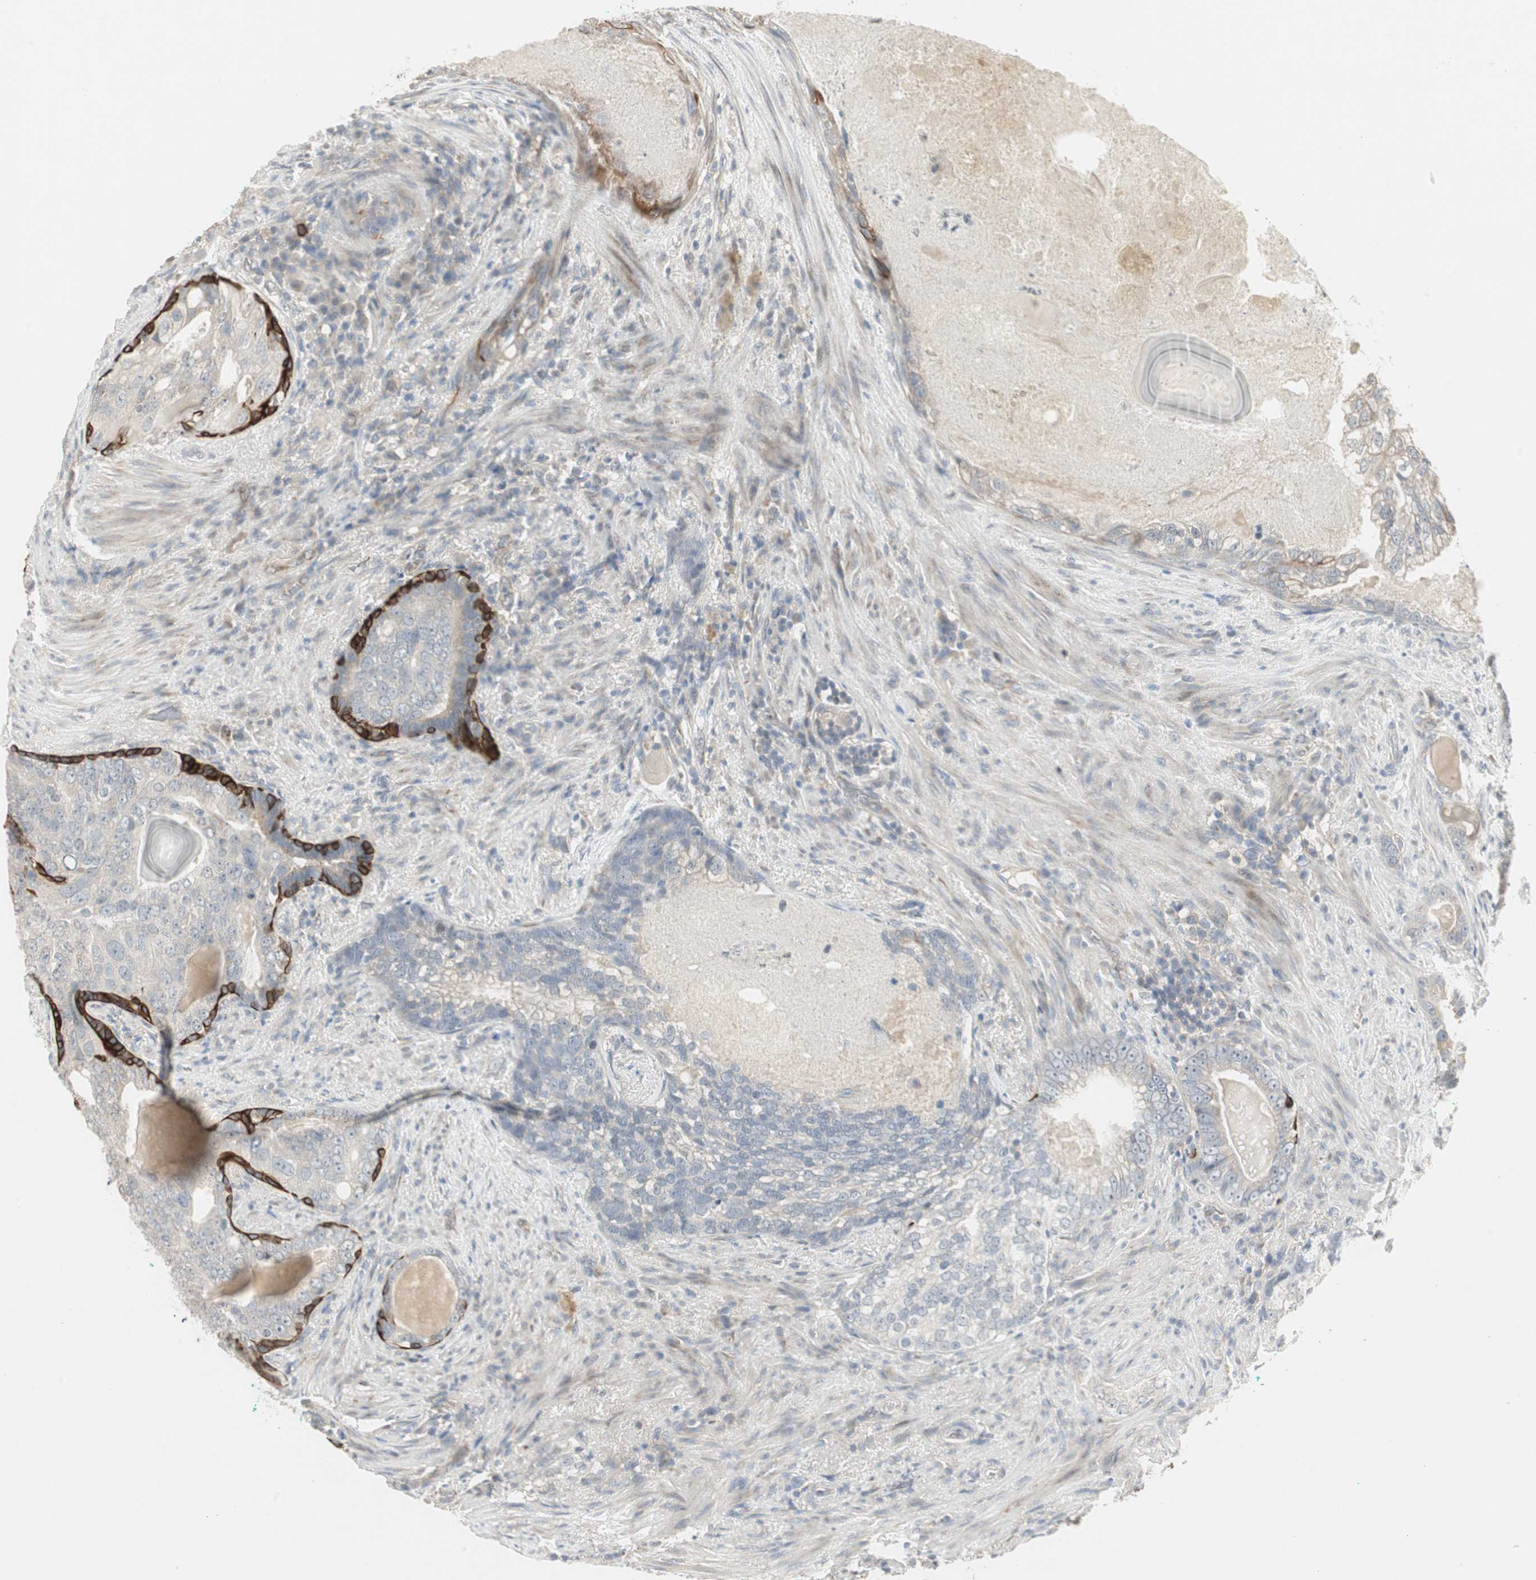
{"staining": {"intensity": "negative", "quantity": "none", "location": "none"}, "tissue": "prostate cancer", "cell_type": "Tumor cells", "image_type": "cancer", "snomed": [{"axis": "morphology", "description": "Adenocarcinoma, High grade"}, {"axis": "topography", "description": "Prostate"}], "caption": "Human high-grade adenocarcinoma (prostate) stained for a protein using immunohistochemistry exhibits no expression in tumor cells.", "gene": "ZFP36", "patient": {"sex": "male", "age": 66}}